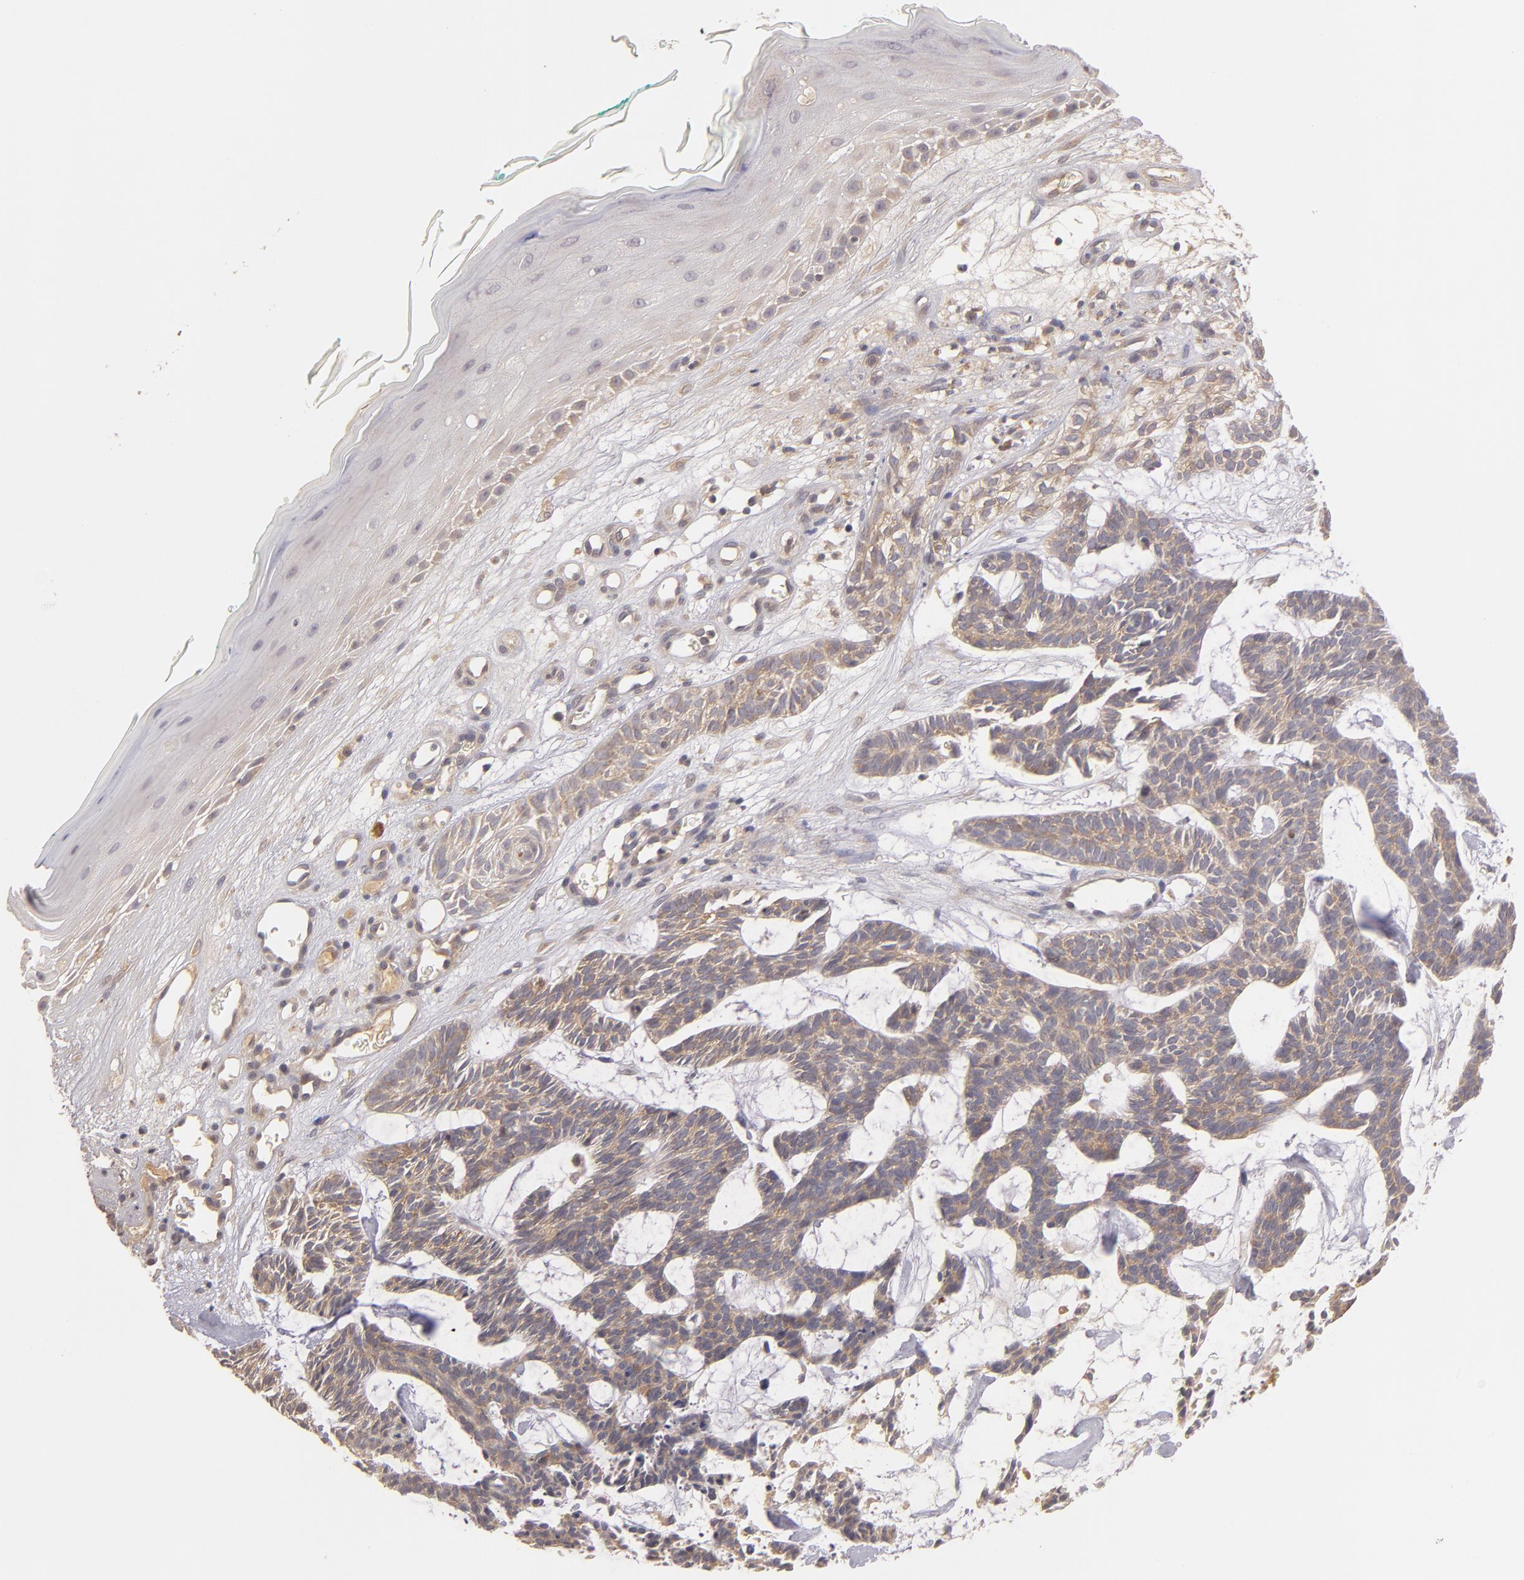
{"staining": {"intensity": "moderate", "quantity": "25%-75%", "location": "cytoplasmic/membranous"}, "tissue": "skin cancer", "cell_type": "Tumor cells", "image_type": "cancer", "snomed": [{"axis": "morphology", "description": "Basal cell carcinoma"}, {"axis": "topography", "description": "Skin"}], "caption": "Immunohistochemistry (IHC) staining of skin basal cell carcinoma, which exhibits medium levels of moderate cytoplasmic/membranous positivity in about 25%-75% of tumor cells indicating moderate cytoplasmic/membranous protein staining. The staining was performed using DAB (brown) for protein detection and nuclei were counterstained in hematoxylin (blue).", "gene": "UPF3B", "patient": {"sex": "male", "age": 75}}